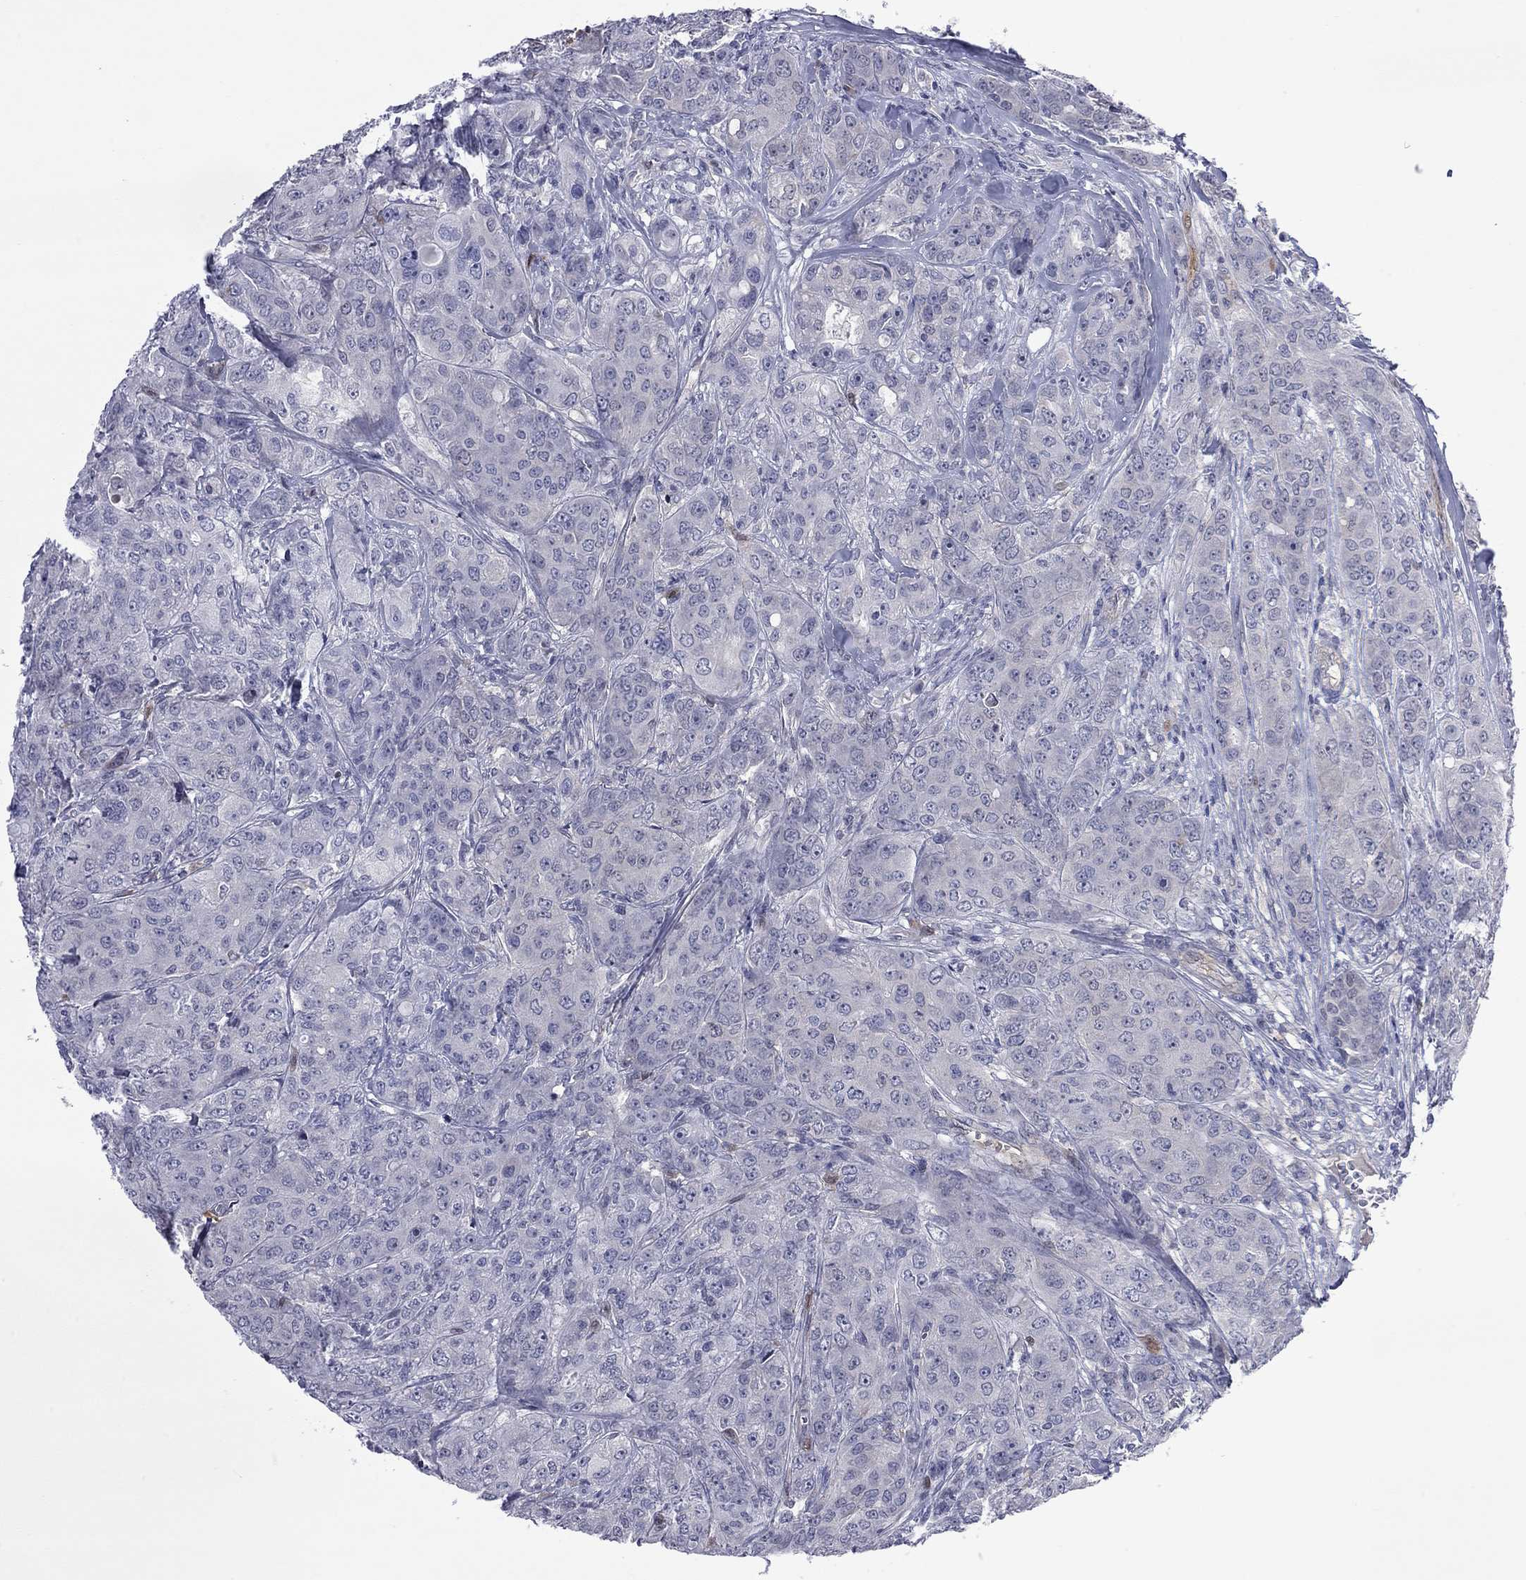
{"staining": {"intensity": "negative", "quantity": "none", "location": "none"}, "tissue": "breast cancer", "cell_type": "Tumor cells", "image_type": "cancer", "snomed": [{"axis": "morphology", "description": "Duct carcinoma"}, {"axis": "topography", "description": "Breast"}], "caption": "This is an immunohistochemistry (IHC) image of human breast cancer (infiltrating ductal carcinoma). There is no expression in tumor cells.", "gene": "CTNNBIP1", "patient": {"sex": "female", "age": 43}}